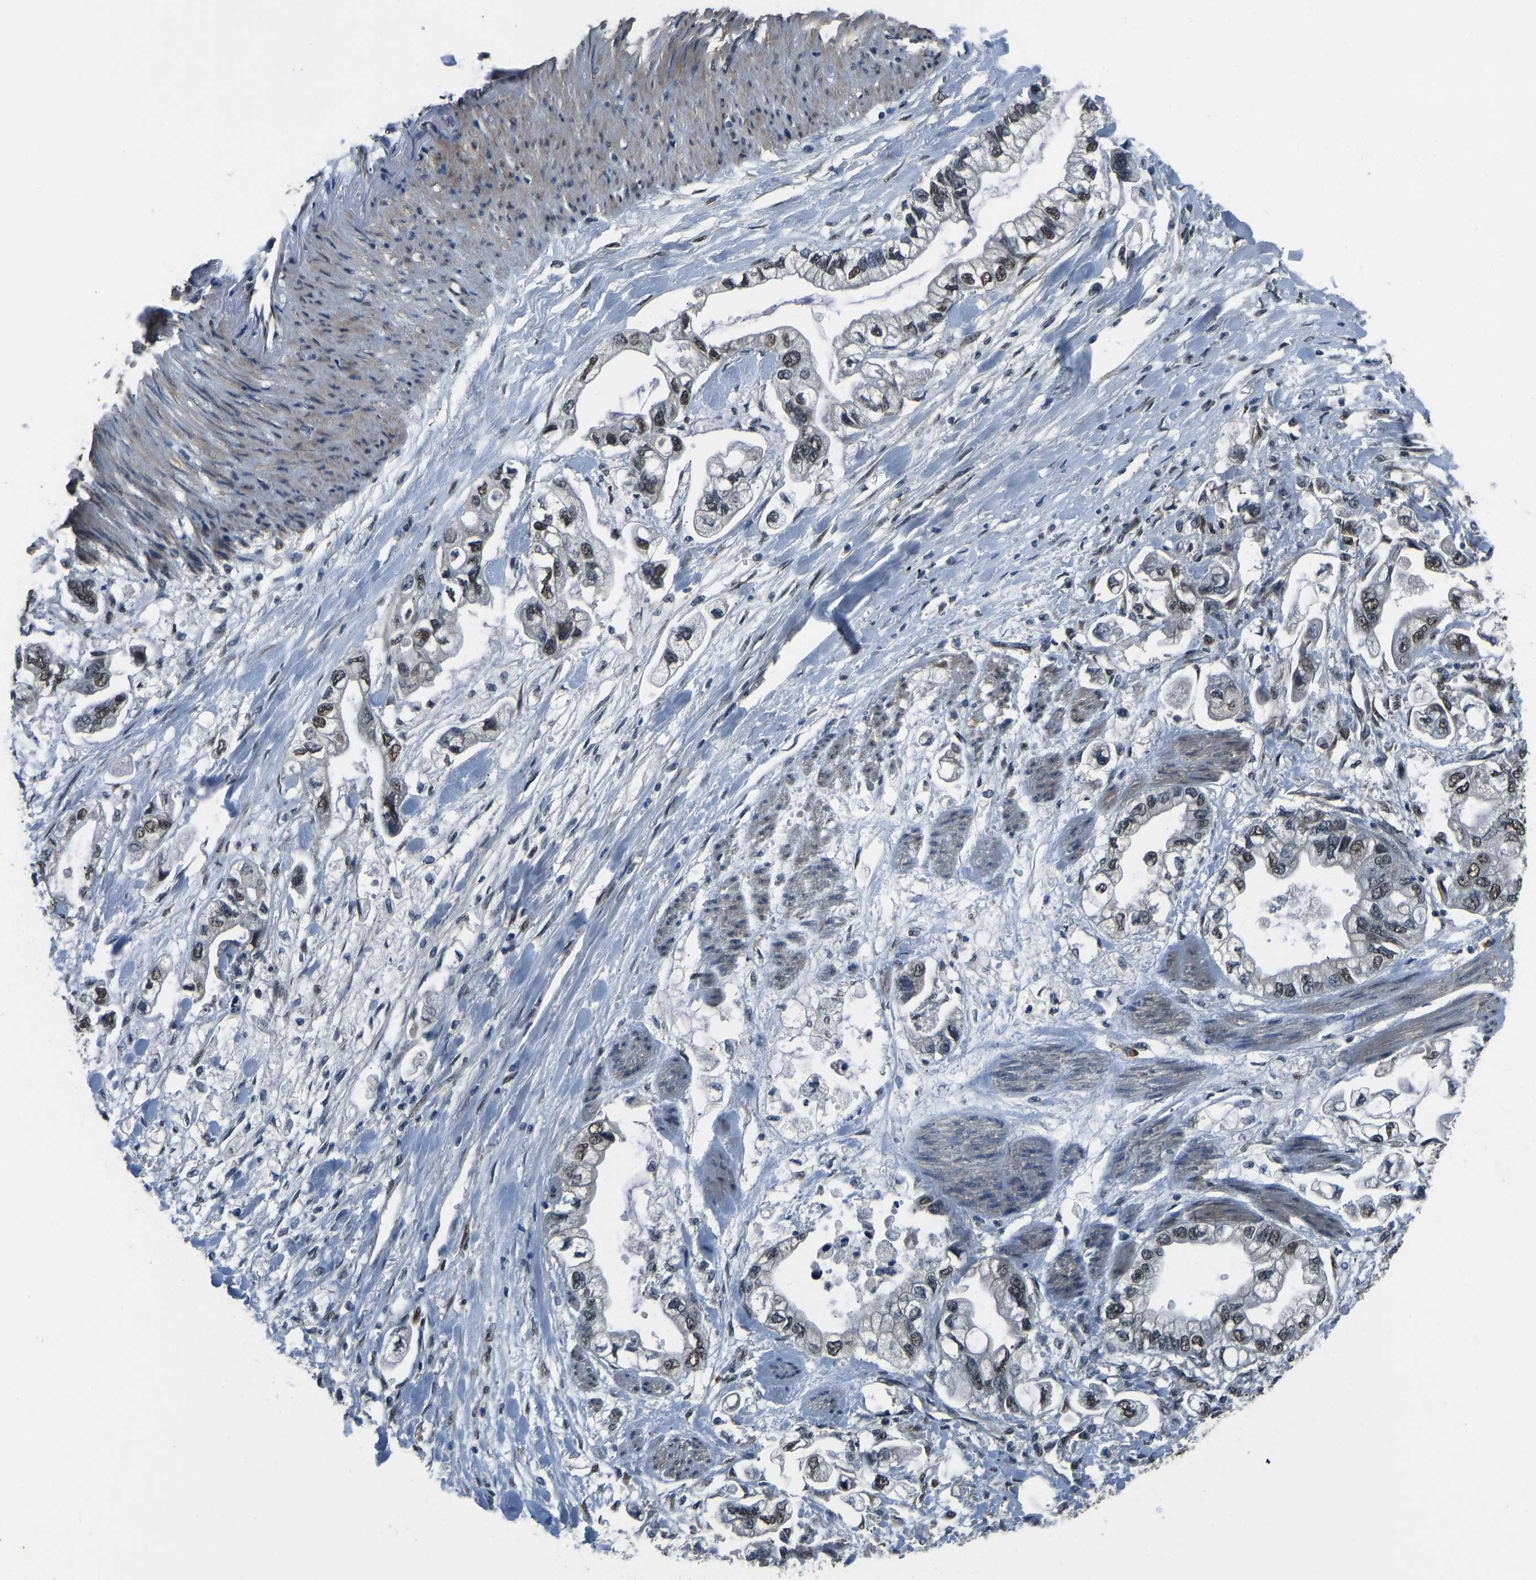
{"staining": {"intensity": "weak", "quantity": "25%-75%", "location": "nuclear"}, "tissue": "stomach cancer", "cell_type": "Tumor cells", "image_type": "cancer", "snomed": [{"axis": "morphology", "description": "Normal tissue, NOS"}, {"axis": "morphology", "description": "Adenocarcinoma, NOS"}, {"axis": "topography", "description": "Stomach"}], "caption": "An image of human stomach adenocarcinoma stained for a protein exhibits weak nuclear brown staining in tumor cells.", "gene": "FOS", "patient": {"sex": "male", "age": 62}}